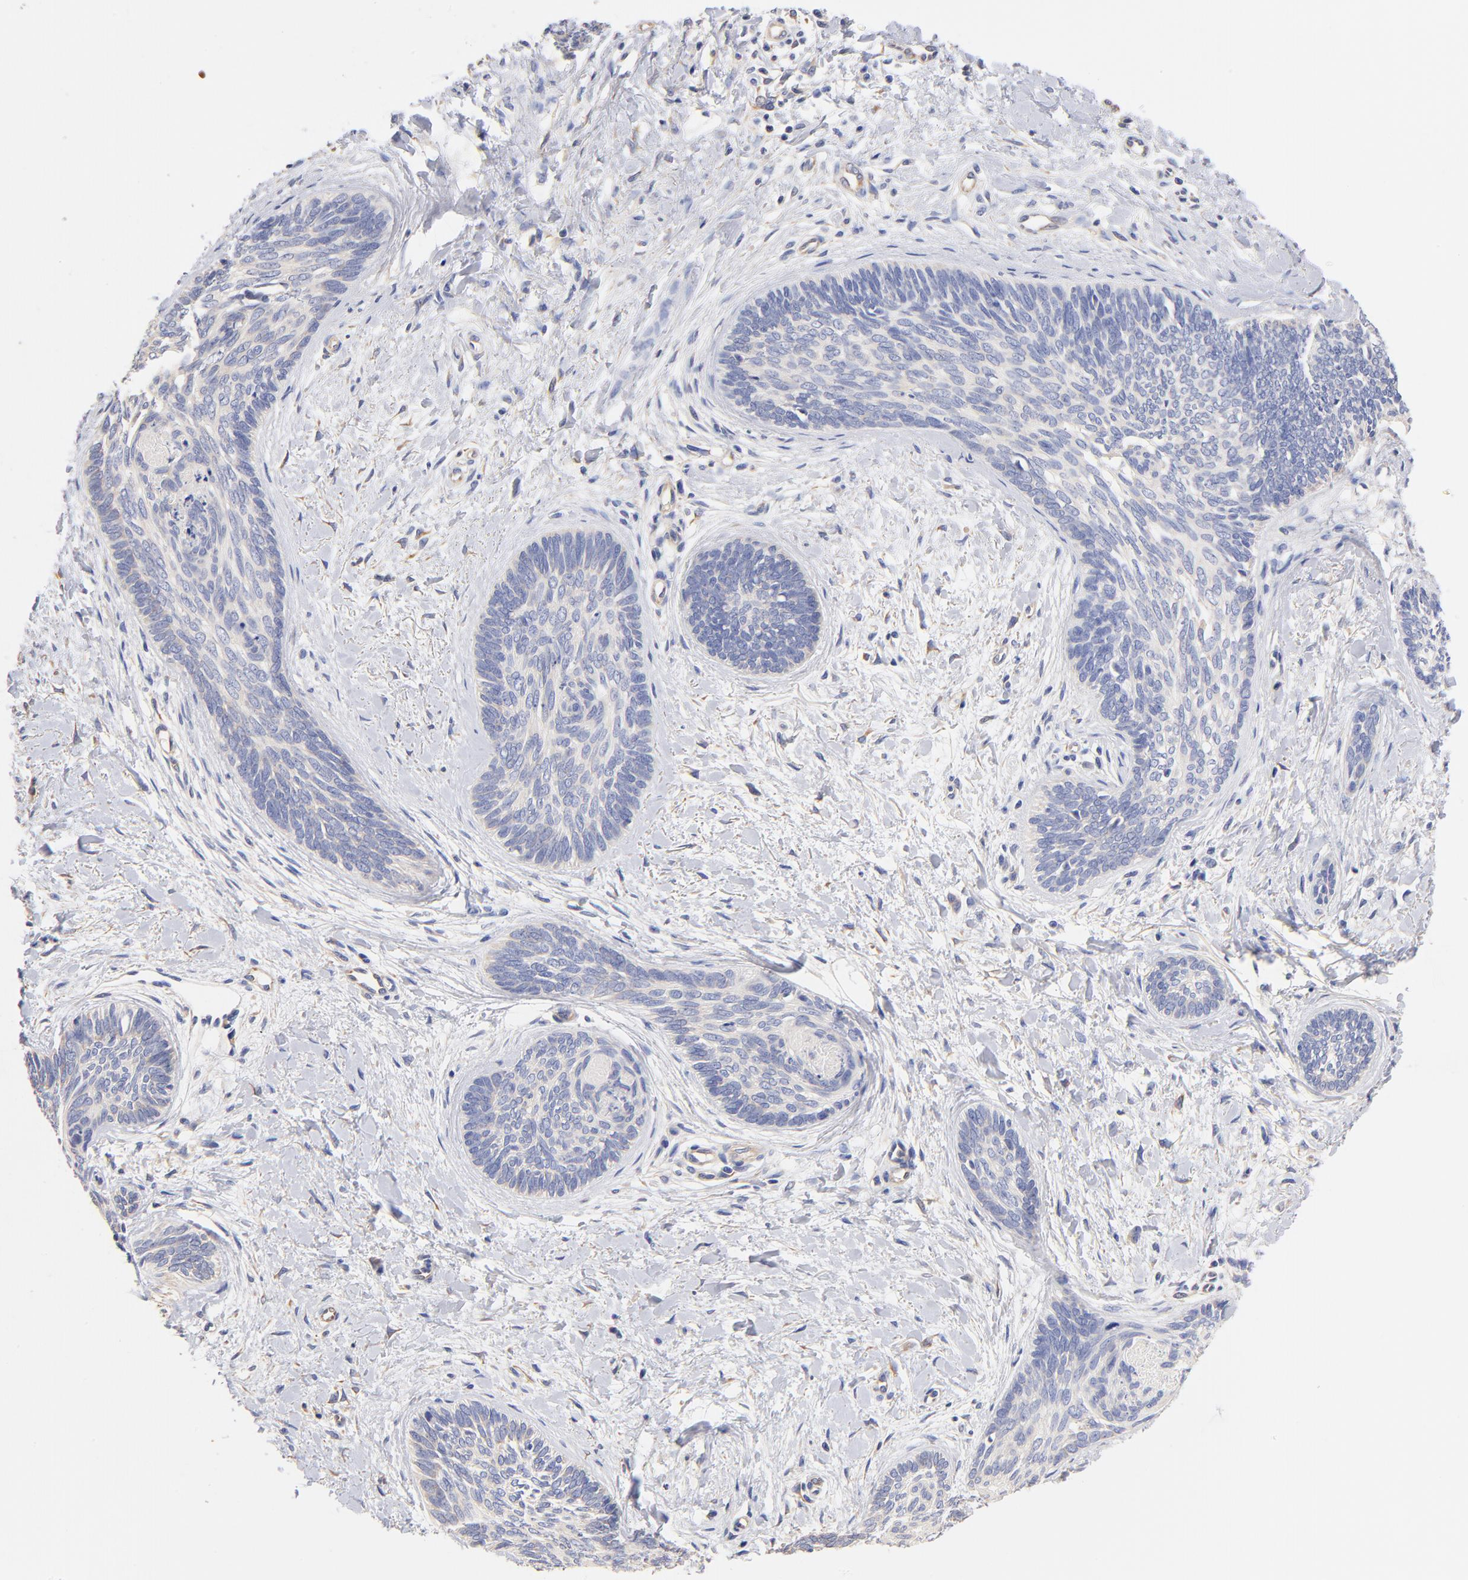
{"staining": {"intensity": "negative", "quantity": "none", "location": "none"}, "tissue": "skin cancer", "cell_type": "Tumor cells", "image_type": "cancer", "snomed": [{"axis": "morphology", "description": "Basal cell carcinoma"}, {"axis": "topography", "description": "Skin"}], "caption": "A photomicrograph of skin cancer stained for a protein reveals no brown staining in tumor cells.", "gene": "HS3ST1", "patient": {"sex": "female", "age": 81}}